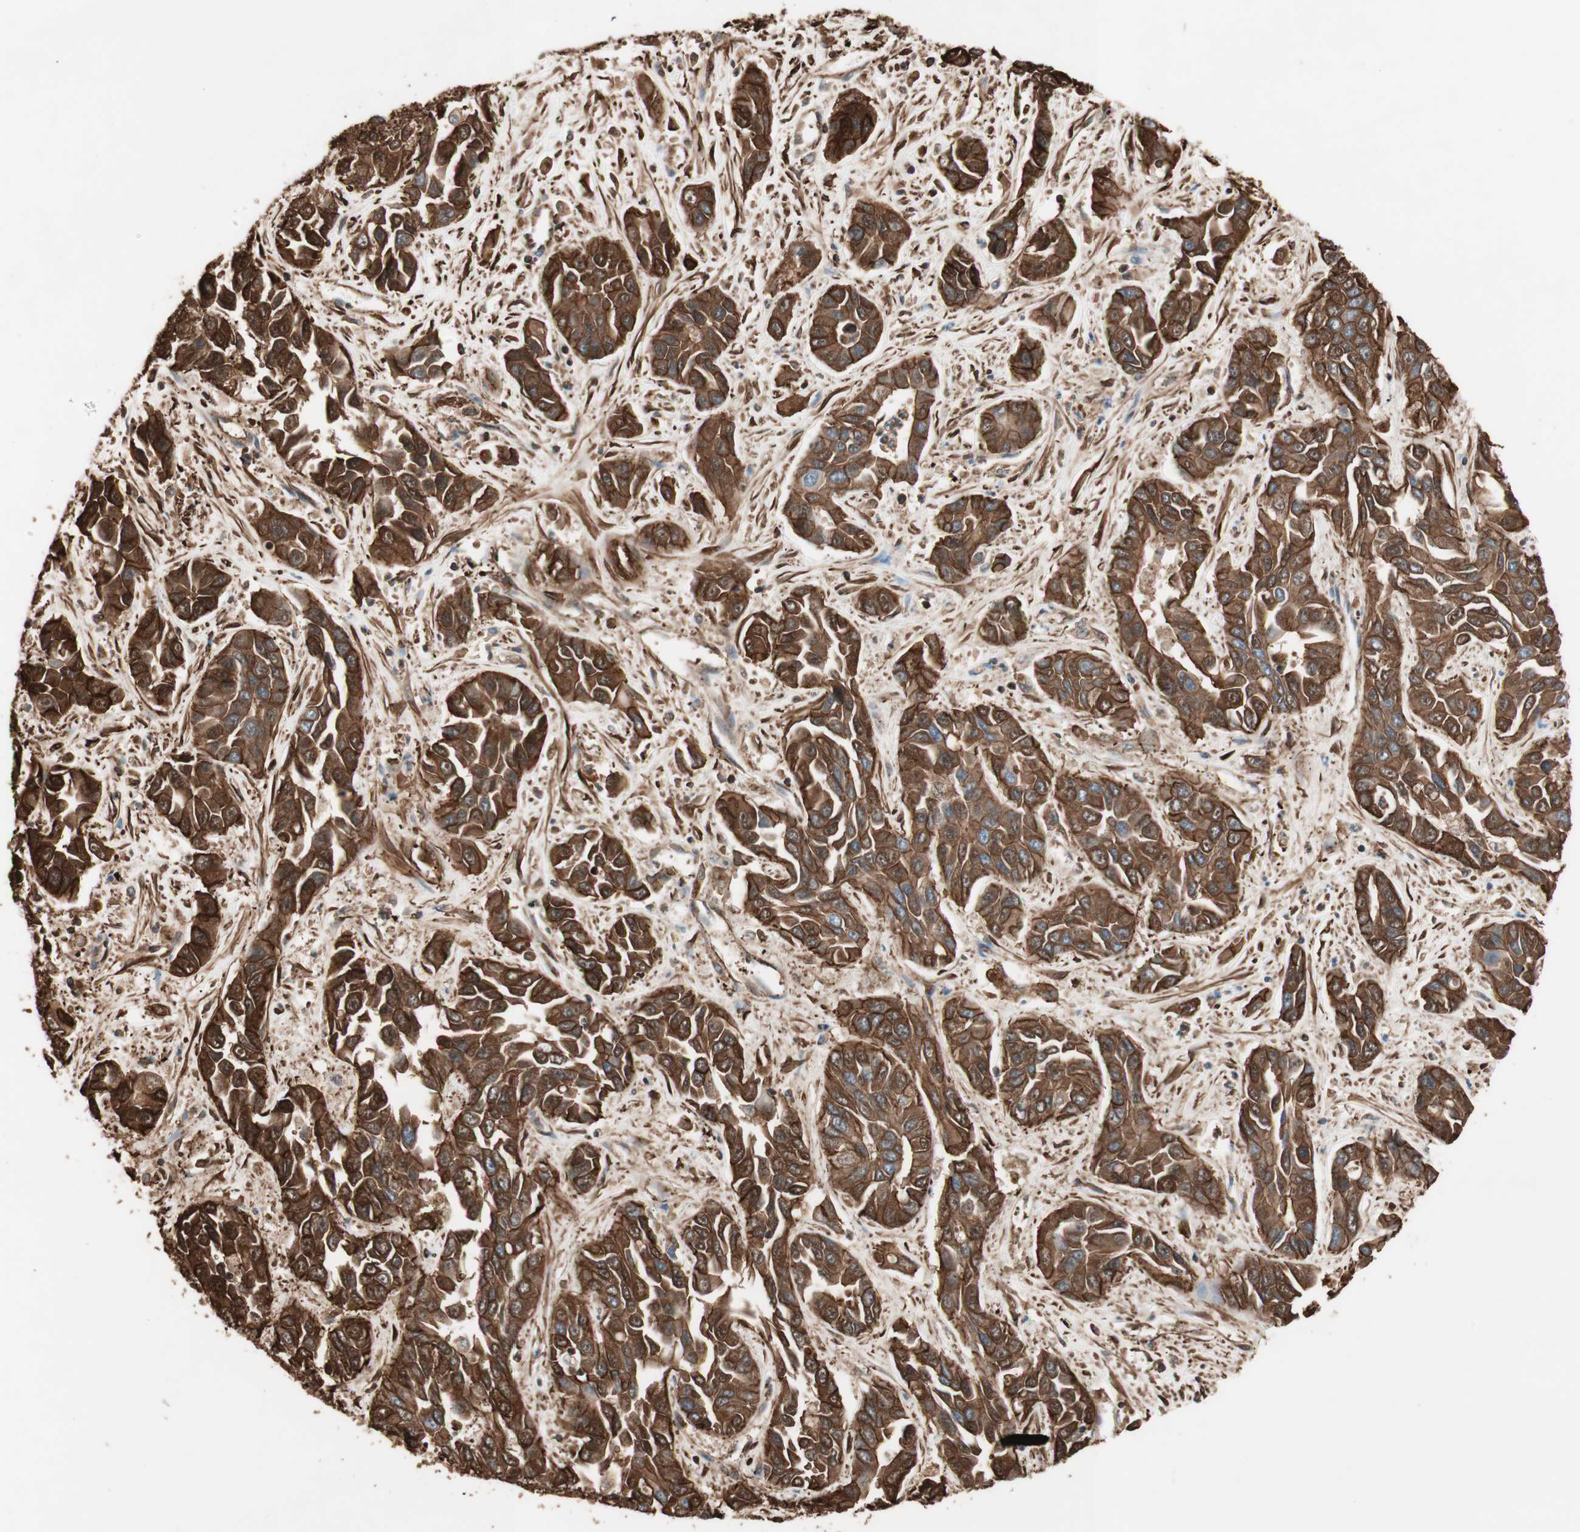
{"staining": {"intensity": "strong", "quantity": ">75%", "location": "cytoplasmic/membranous,nuclear"}, "tissue": "liver cancer", "cell_type": "Tumor cells", "image_type": "cancer", "snomed": [{"axis": "morphology", "description": "Cholangiocarcinoma"}, {"axis": "topography", "description": "Liver"}], "caption": "The photomicrograph demonstrates a brown stain indicating the presence of a protein in the cytoplasmic/membranous and nuclear of tumor cells in liver cancer (cholangiocarcinoma).", "gene": "TCP11L1", "patient": {"sex": "female", "age": 52}}